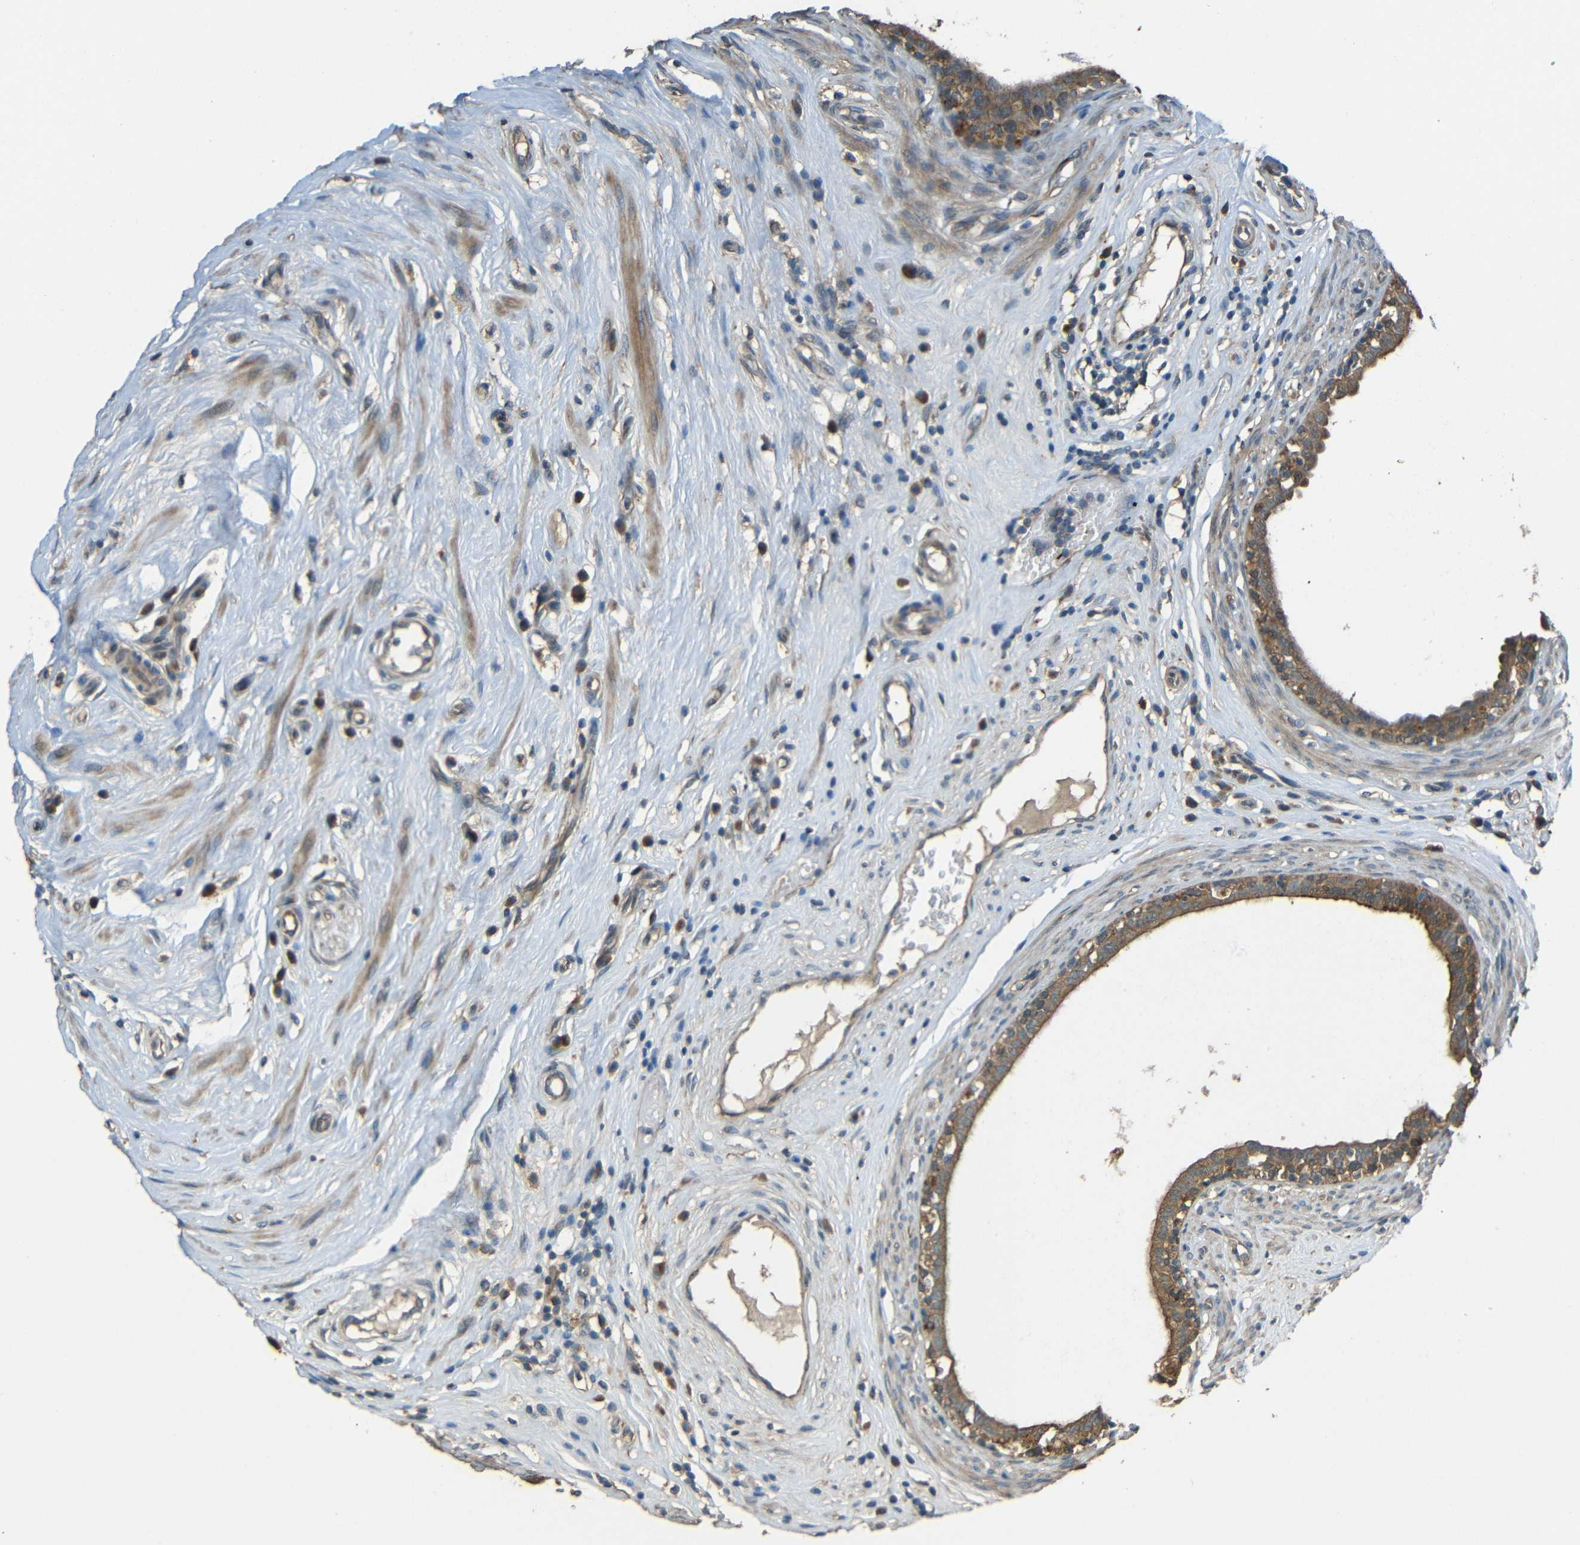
{"staining": {"intensity": "moderate", "quantity": ">75%", "location": "cytoplasmic/membranous"}, "tissue": "epididymis", "cell_type": "Glandular cells", "image_type": "normal", "snomed": [{"axis": "morphology", "description": "Normal tissue, NOS"}, {"axis": "morphology", "description": "Inflammation, NOS"}, {"axis": "topography", "description": "Epididymis"}], "caption": "Brown immunohistochemical staining in benign epididymis reveals moderate cytoplasmic/membranous expression in about >75% of glandular cells.", "gene": "ACACA", "patient": {"sex": "male", "age": 84}}